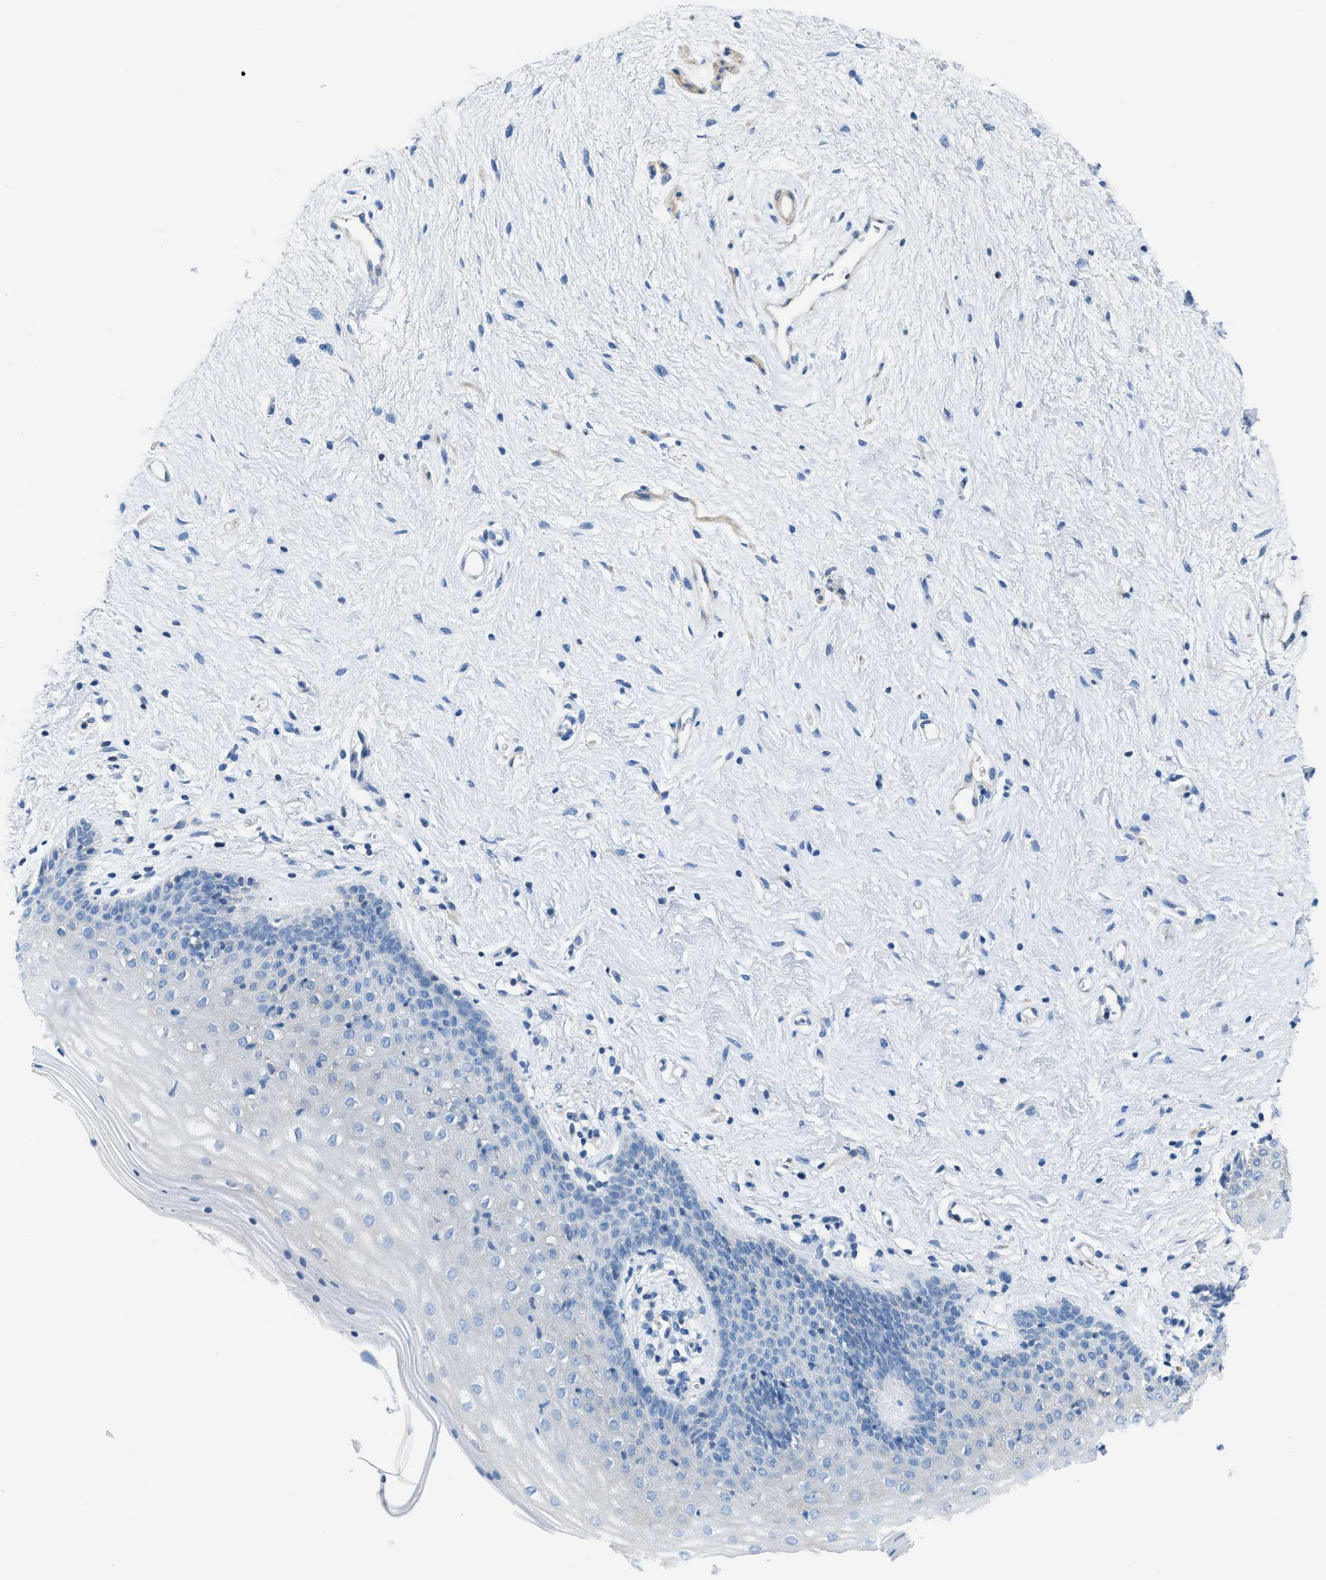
{"staining": {"intensity": "negative", "quantity": "none", "location": "none"}, "tissue": "vagina", "cell_type": "Squamous epithelial cells", "image_type": "normal", "snomed": [{"axis": "morphology", "description": "Normal tissue, NOS"}, {"axis": "topography", "description": "Vagina"}], "caption": "Immunohistochemistry (IHC) micrograph of unremarkable human vagina stained for a protein (brown), which shows no staining in squamous epithelial cells.", "gene": "MAPRE2", "patient": {"sex": "female", "age": 44}}